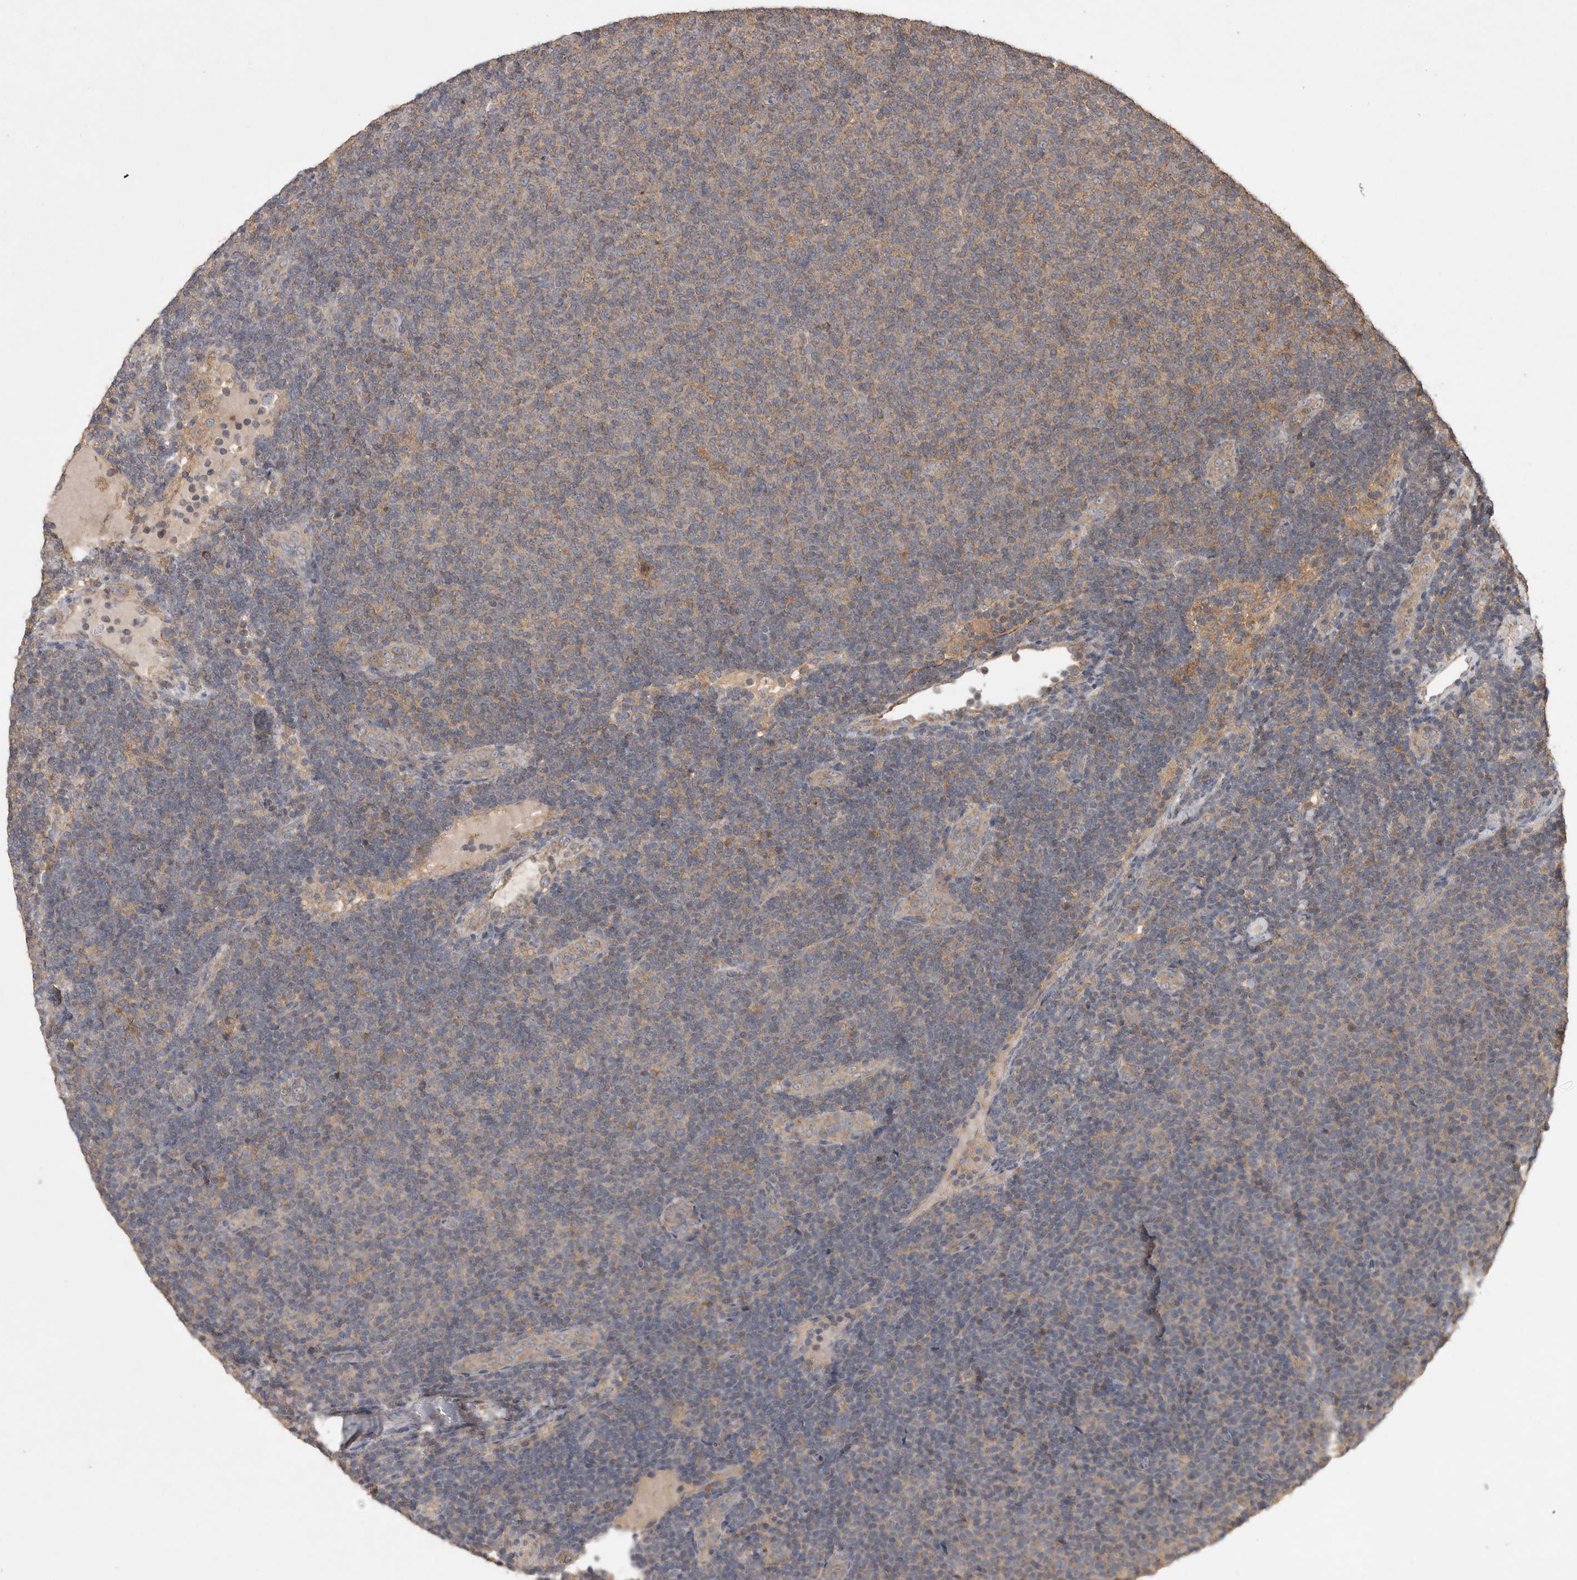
{"staining": {"intensity": "weak", "quantity": "25%-75%", "location": "cytoplasmic/membranous"}, "tissue": "lymphoma", "cell_type": "Tumor cells", "image_type": "cancer", "snomed": [{"axis": "morphology", "description": "Malignant lymphoma, non-Hodgkin's type, Low grade"}, {"axis": "topography", "description": "Lymph node"}], "caption": "Weak cytoplasmic/membranous expression is seen in about 25%-75% of tumor cells in malignant lymphoma, non-Hodgkin's type (low-grade).", "gene": "TRMT61B", "patient": {"sex": "male", "age": 66}}